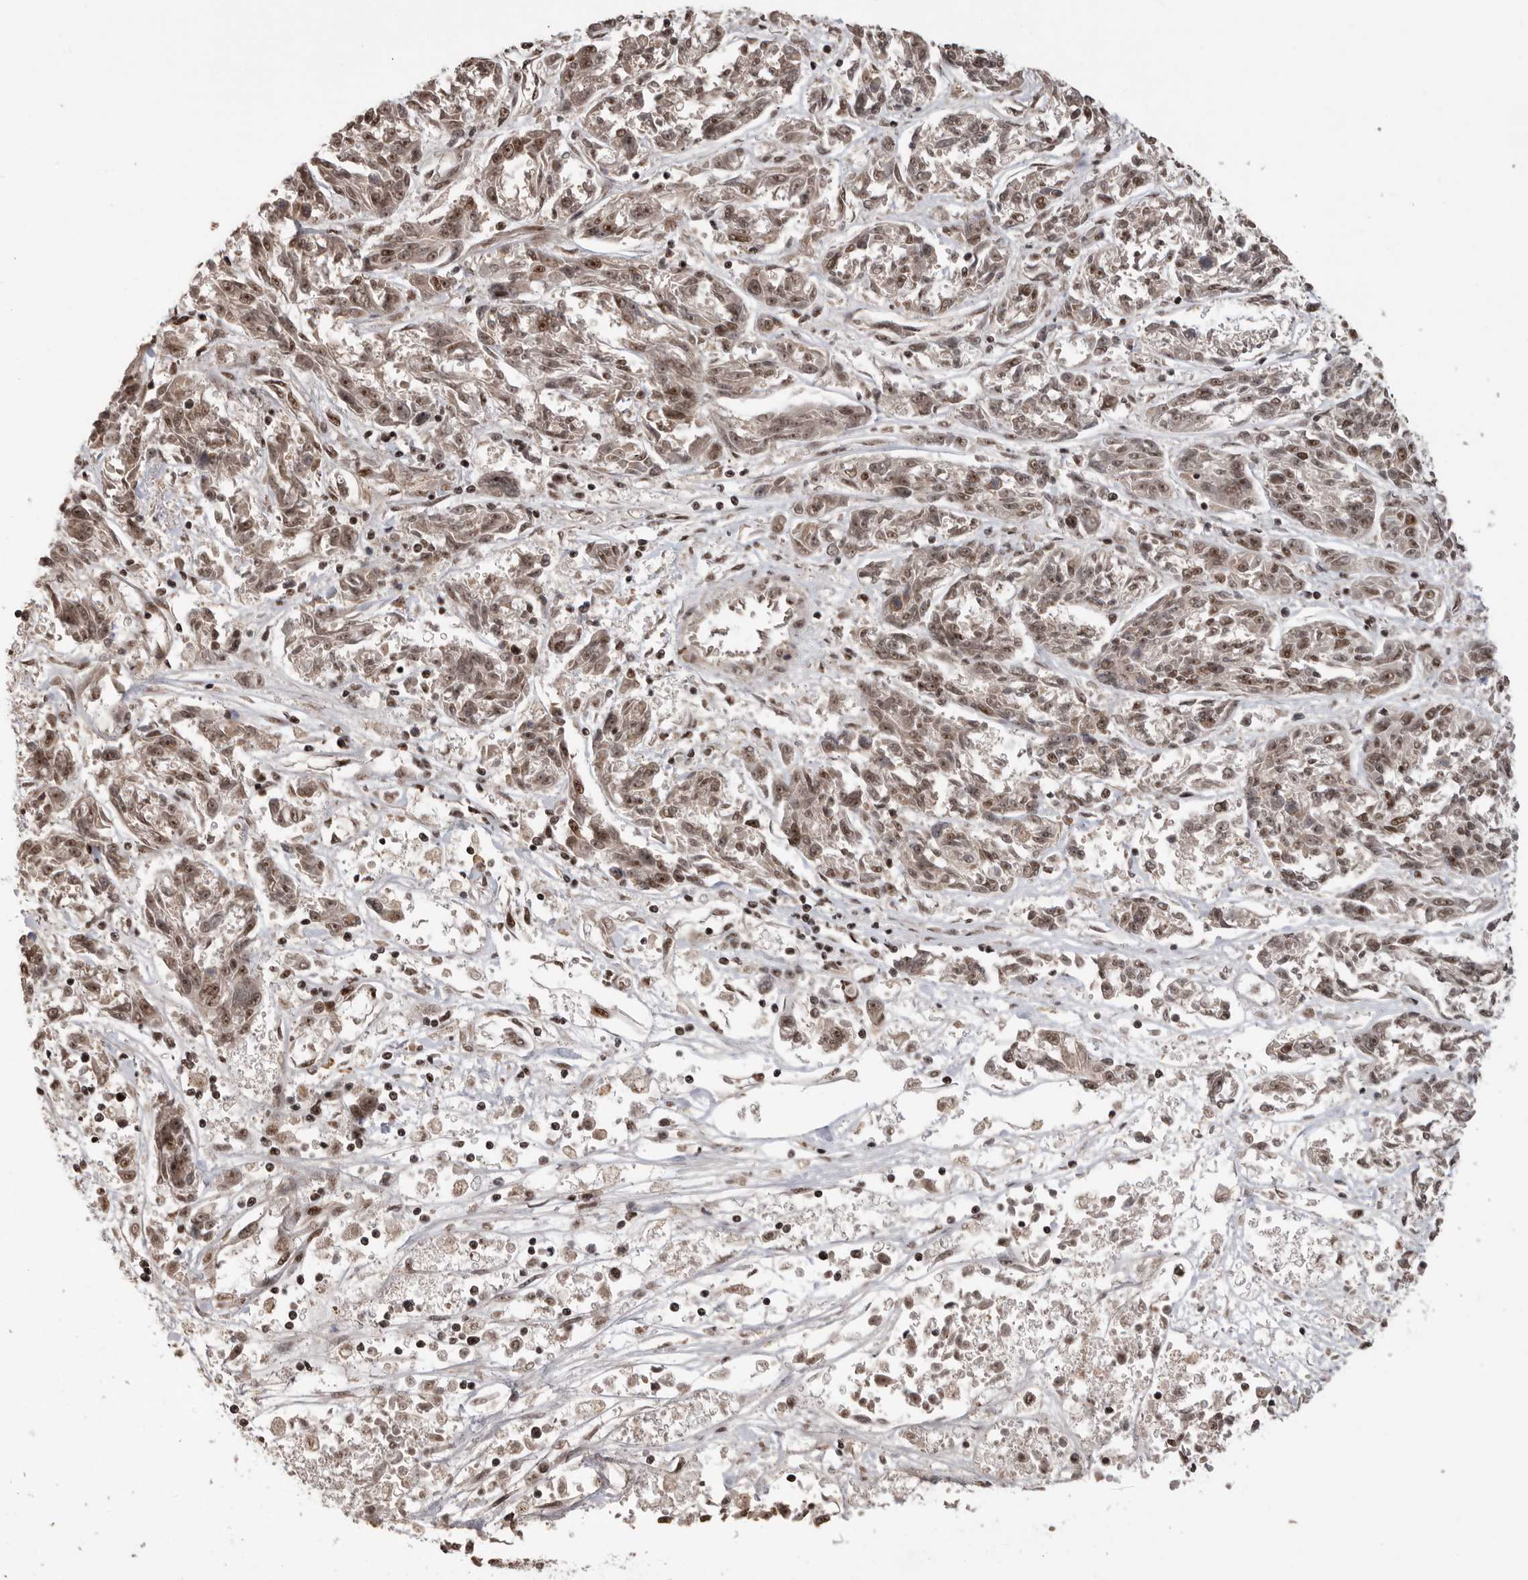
{"staining": {"intensity": "moderate", "quantity": ">75%", "location": "nuclear"}, "tissue": "melanoma", "cell_type": "Tumor cells", "image_type": "cancer", "snomed": [{"axis": "morphology", "description": "Malignant melanoma, NOS"}, {"axis": "topography", "description": "Skin"}], "caption": "Immunohistochemistry of human malignant melanoma displays medium levels of moderate nuclear positivity in approximately >75% of tumor cells.", "gene": "PPP1R8", "patient": {"sex": "male", "age": 53}}